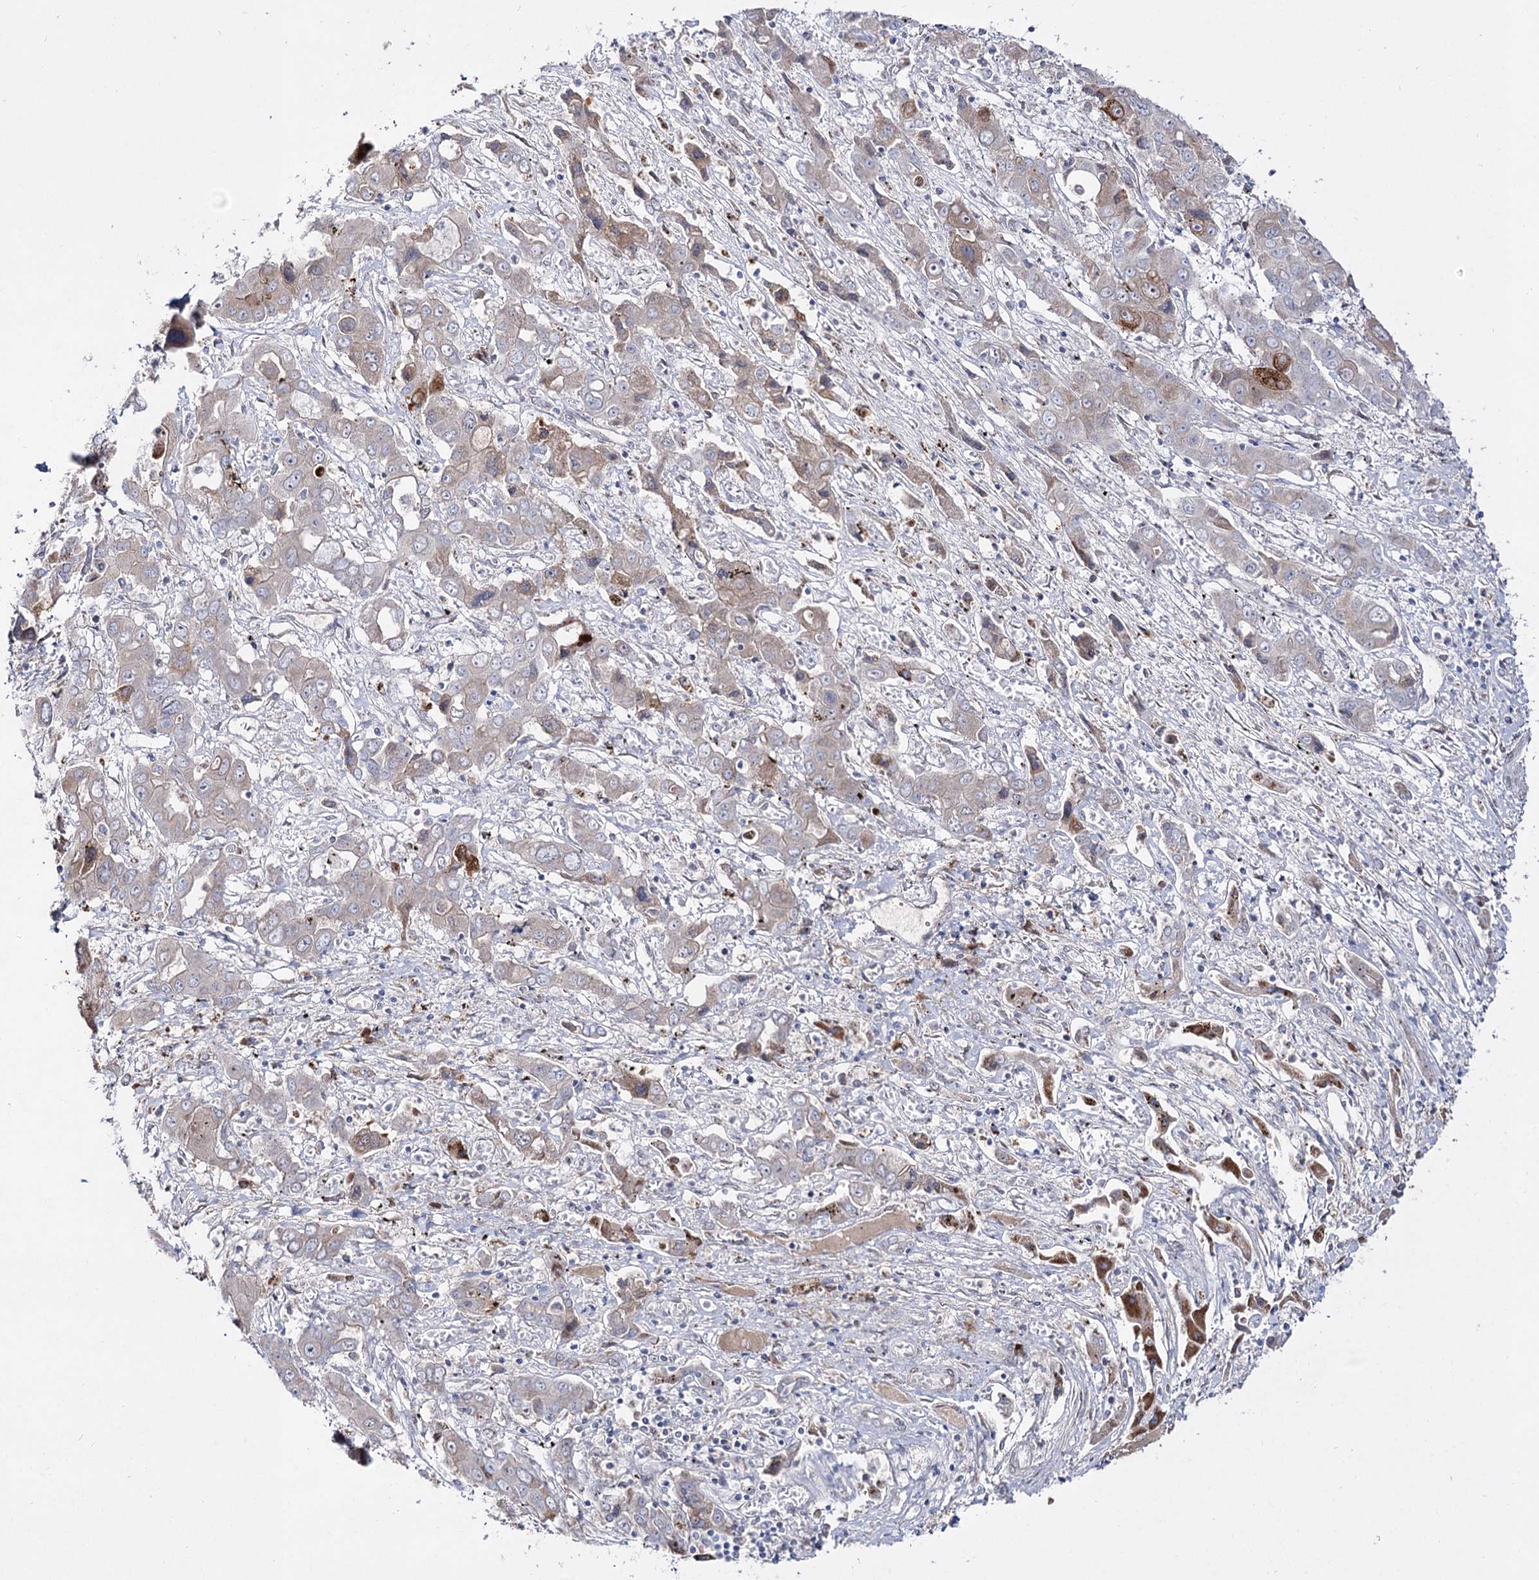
{"staining": {"intensity": "moderate", "quantity": "<25%", "location": "cytoplasmic/membranous"}, "tissue": "liver cancer", "cell_type": "Tumor cells", "image_type": "cancer", "snomed": [{"axis": "morphology", "description": "Cholangiocarcinoma"}, {"axis": "topography", "description": "Liver"}], "caption": "Immunohistochemical staining of human cholangiocarcinoma (liver) exhibits low levels of moderate cytoplasmic/membranous positivity in about <25% of tumor cells.", "gene": "C11orf80", "patient": {"sex": "male", "age": 67}}